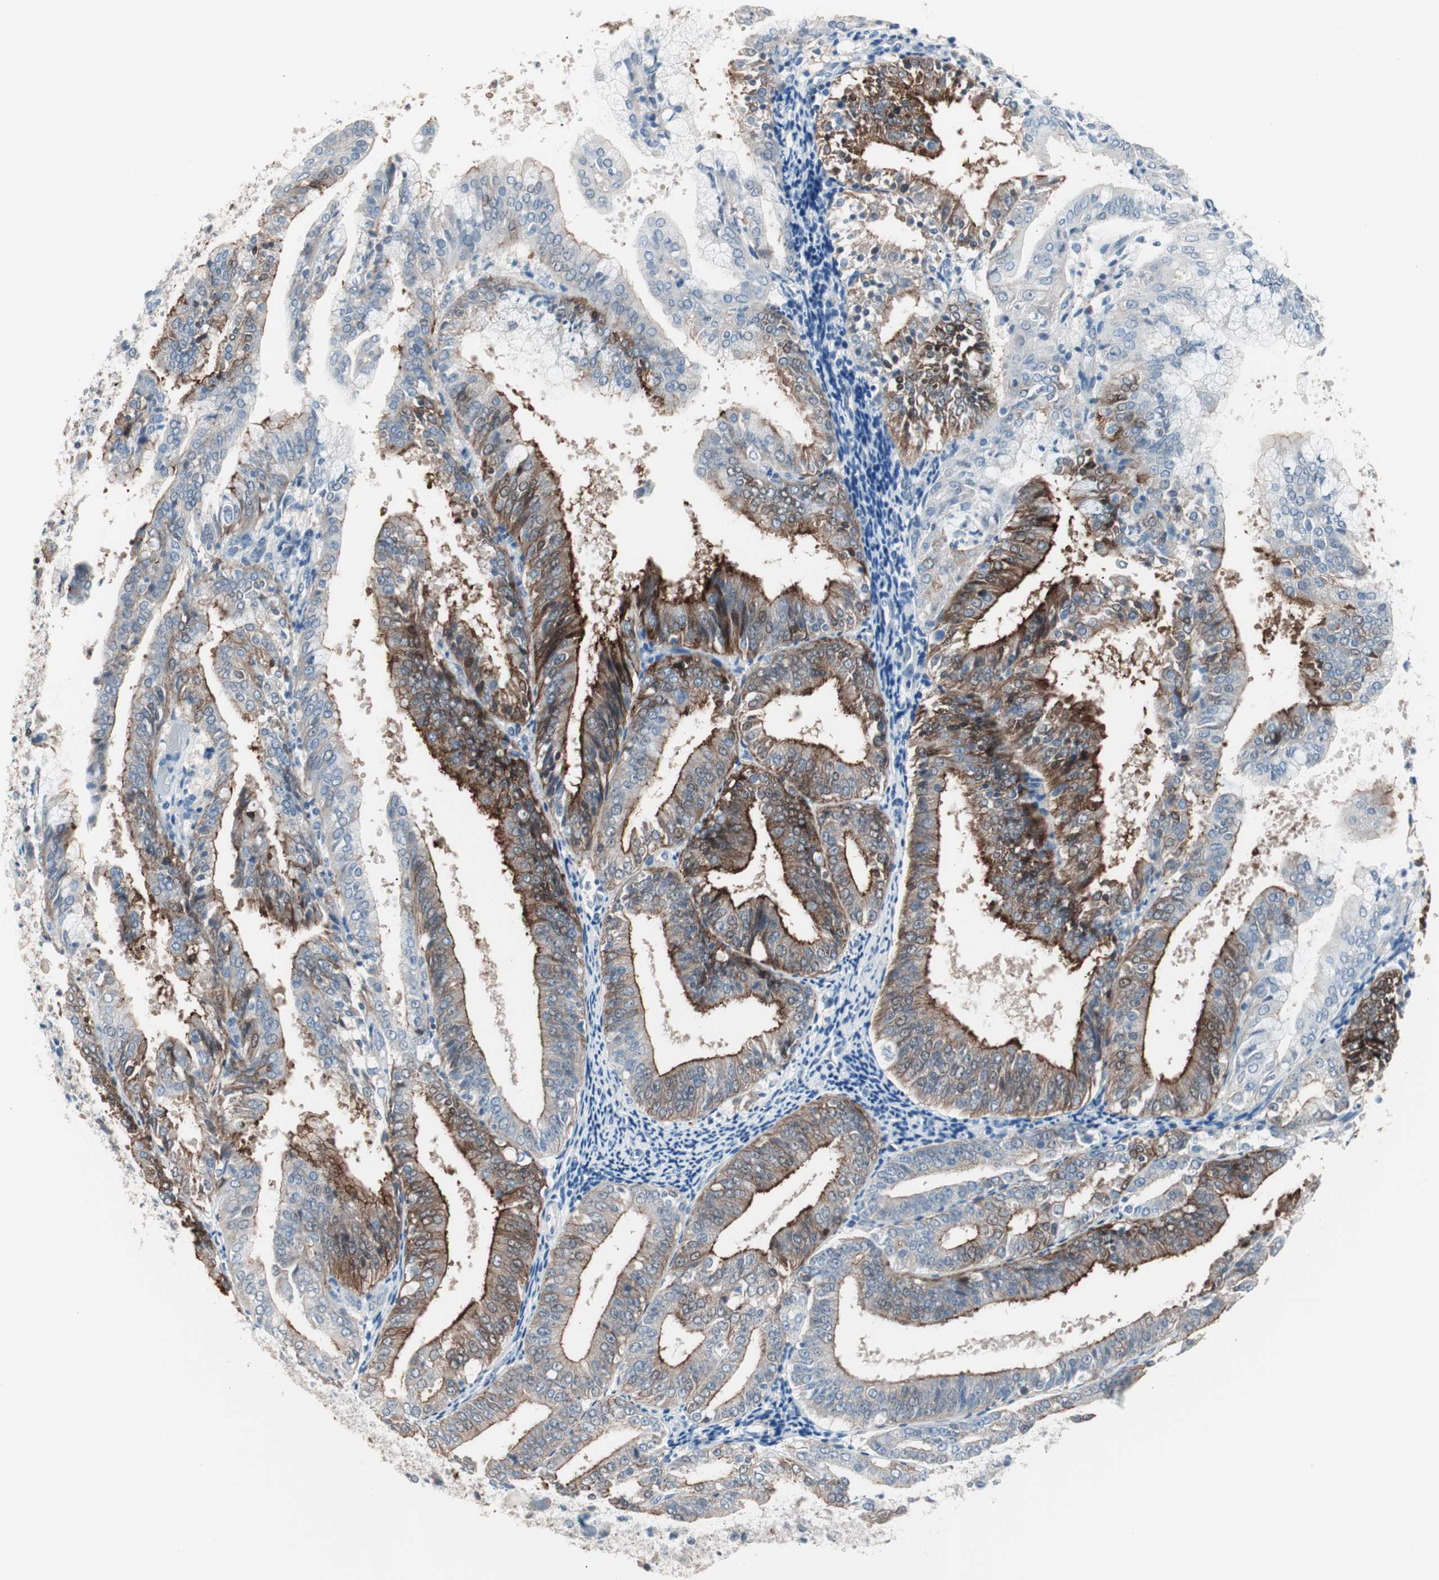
{"staining": {"intensity": "strong", "quantity": "25%-75%", "location": "cytoplasmic/membranous"}, "tissue": "endometrial cancer", "cell_type": "Tumor cells", "image_type": "cancer", "snomed": [{"axis": "morphology", "description": "Adenocarcinoma, NOS"}, {"axis": "topography", "description": "Endometrium"}], "caption": "The immunohistochemical stain shows strong cytoplasmic/membranous expression in tumor cells of endometrial adenocarcinoma tissue.", "gene": "VIL1", "patient": {"sex": "female", "age": 63}}